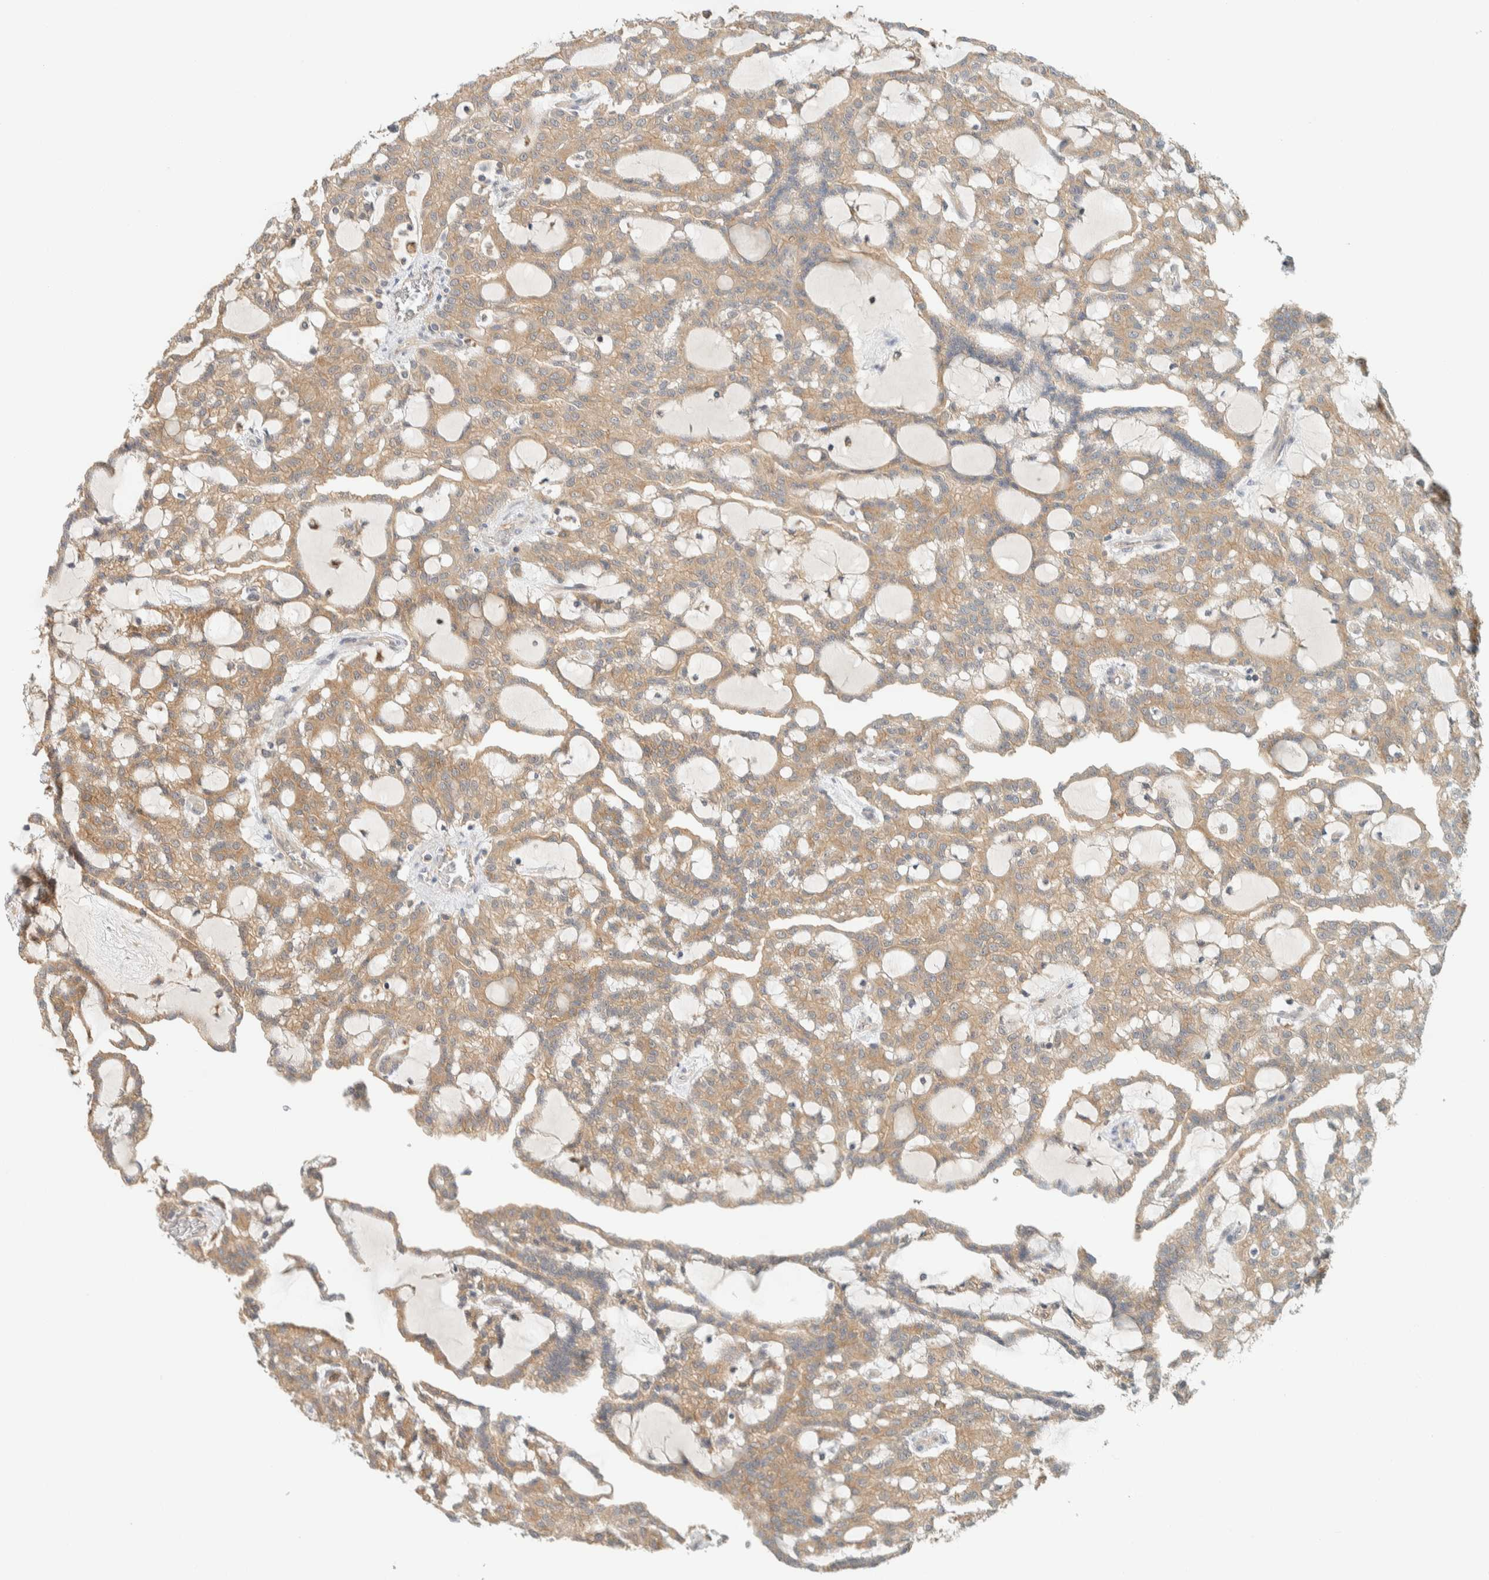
{"staining": {"intensity": "weak", "quantity": ">75%", "location": "cytoplasmic/membranous"}, "tissue": "renal cancer", "cell_type": "Tumor cells", "image_type": "cancer", "snomed": [{"axis": "morphology", "description": "Adenocarcinoma, NOS"}, {"axis": "topography", "description": "Kidney"}], "caption": "About >75% of tumor cells in adenocarcinoma (renal) demonstrate weak cytoplasmic/membranous protein expression as visualized by brown immunohistochemical staining.", "gene": "RAB11FIP1", "patient": {"sex": "male", "age": 63}}